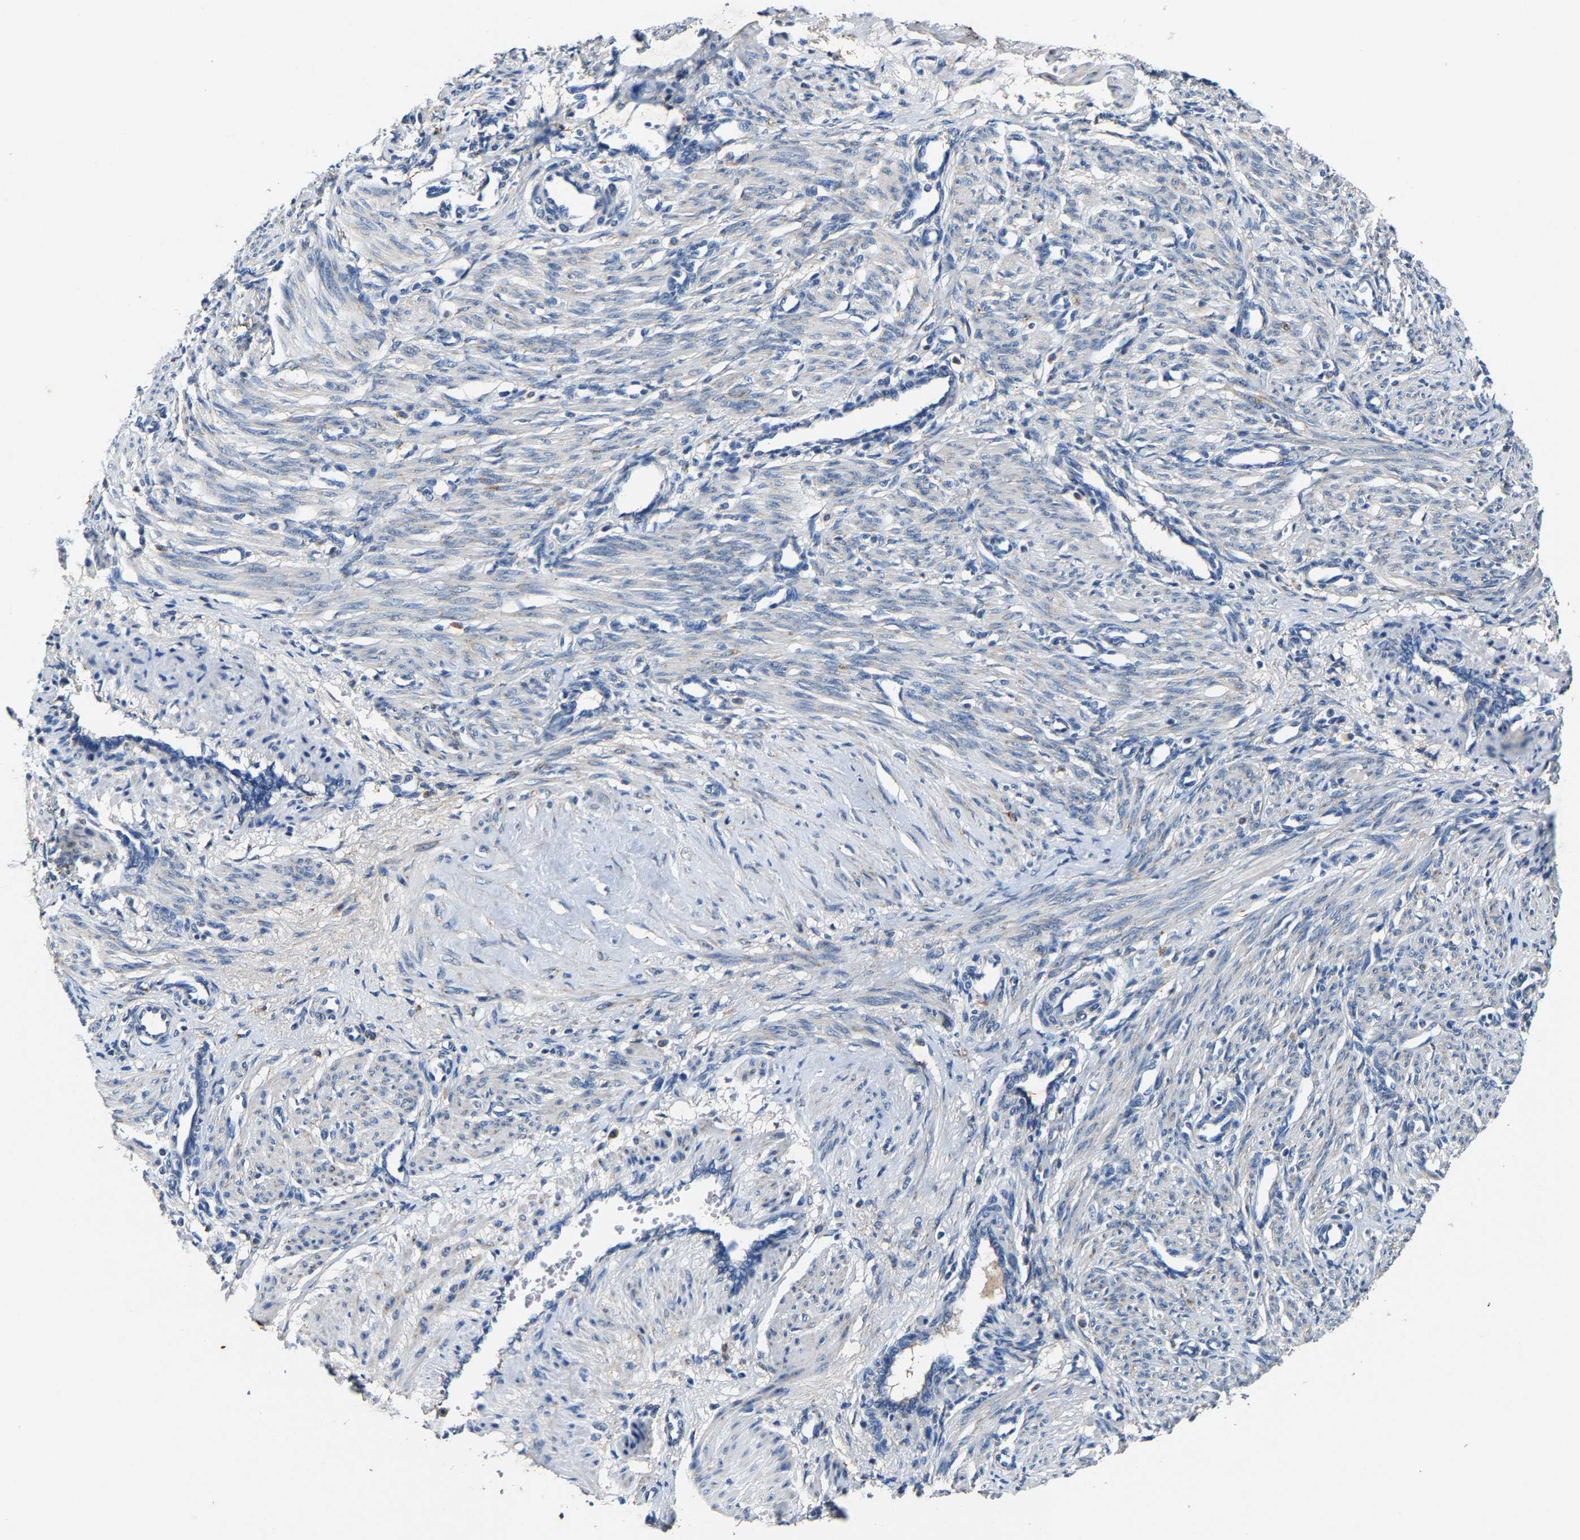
{"staining": {"intensity": "negative", "quantity": "none", "location": "none"}, "tissue": "smooth muscle", "cell_type": "Smooth muscle cells", "image_type": "normal", "snomed": [{"axis": "morphology", "description": "Normal tissue, NOS"}, {"axis": "topography", "description": "Endometrium"}], "caption": "A high-resolution histopathology image shows IHC staining of unremarkable smooth muscle, which demonstrates no significant positivity in smooth muscle cells.", "gene": "SLC25A25", "patient": {"sex": "female", "age": 33}}